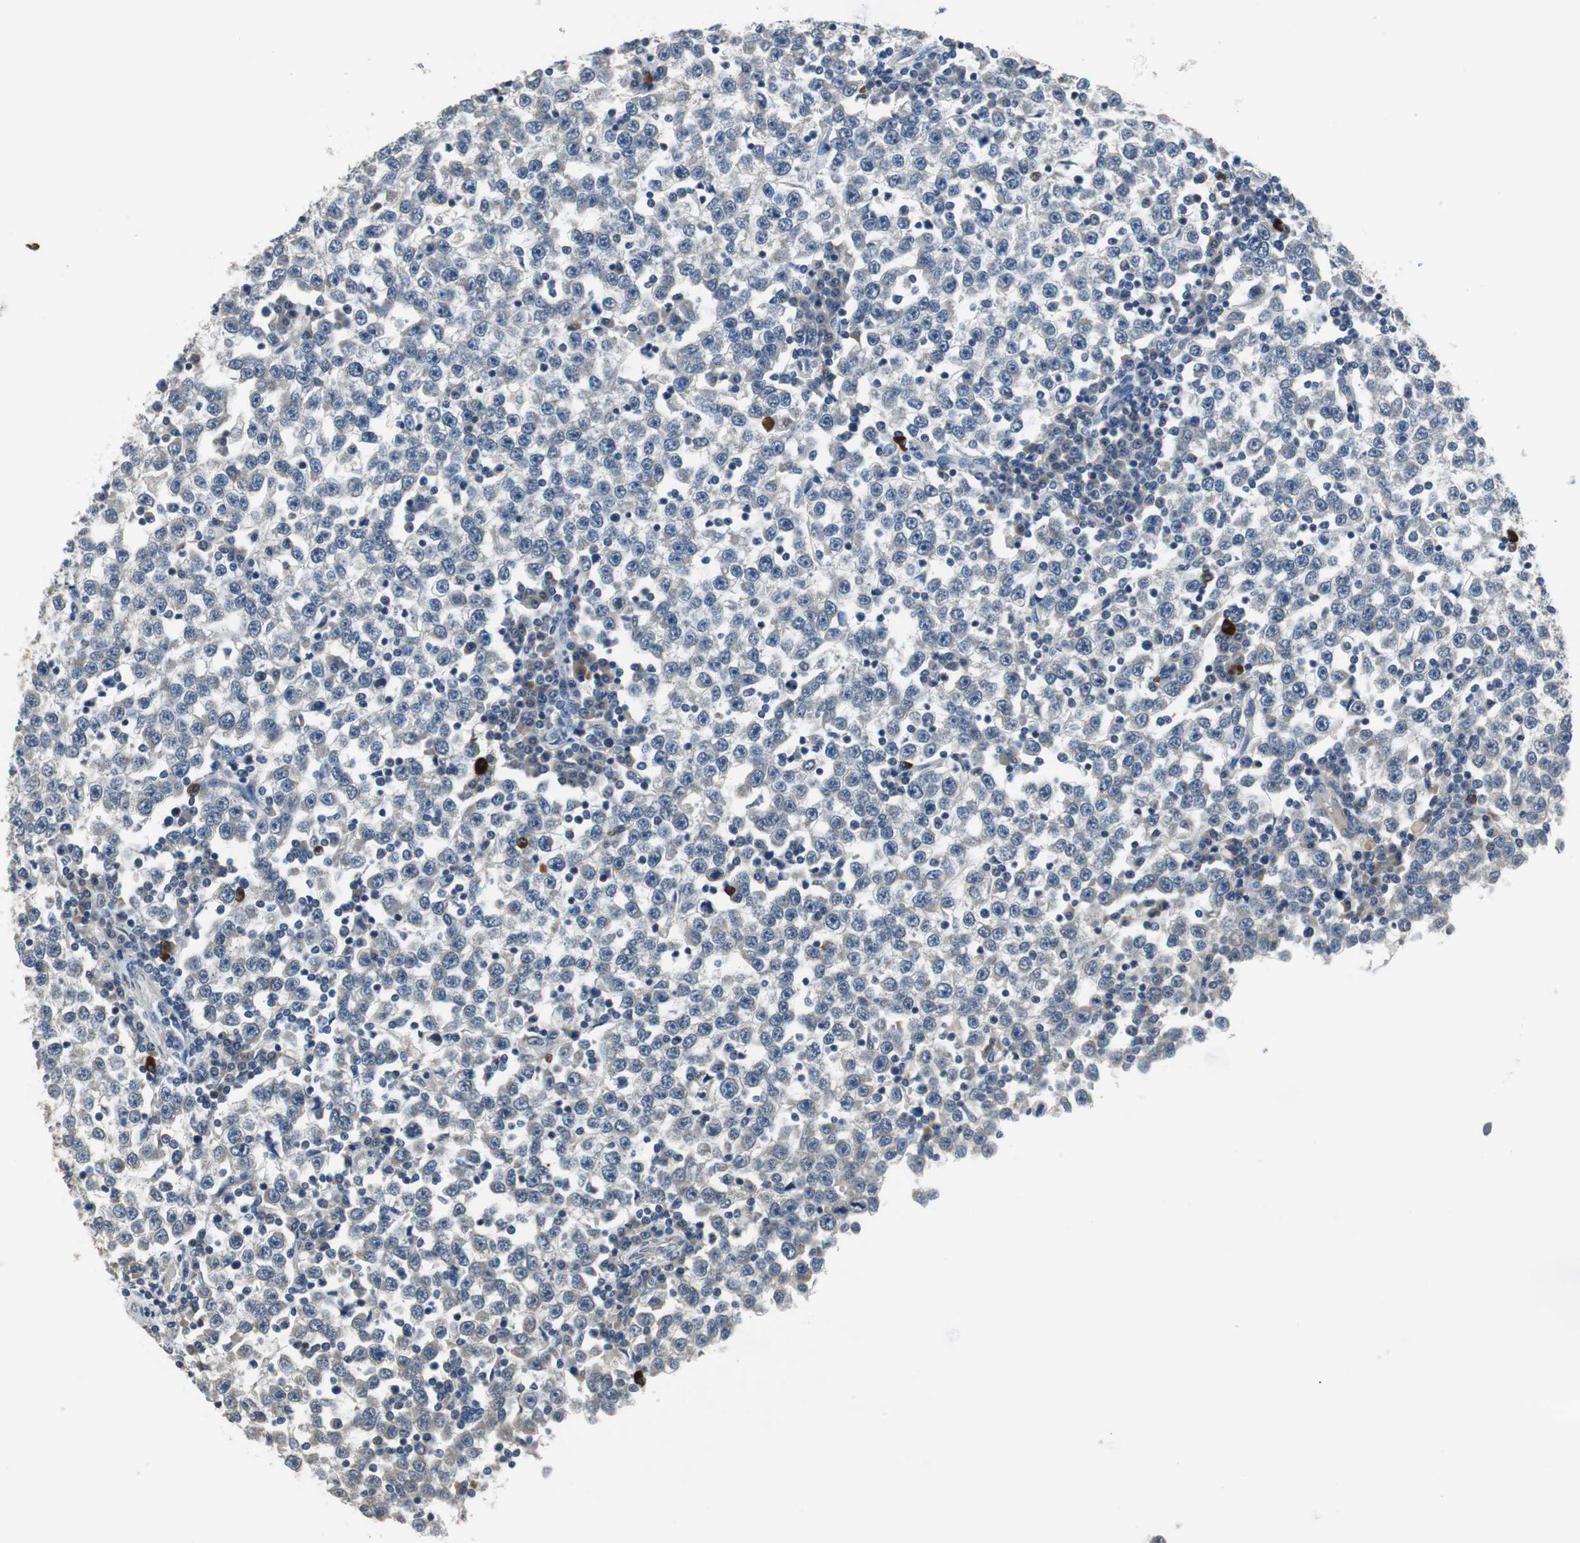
{"staining": {"intensity": "negative", "quantity": "none", "location": "none"}, "tissue": "testis cancer", "cell_type": "Tumor cells", "image_type": "cancer", "snomed": [{"axis": "morphology", "description": "Seminoma, NOS"}, {"axis": "topography", "description": "Testis"}], "caption": "A histopathology image of testis cancer stained for a protein reveals no brown staining in tumor cells.", "gene": "MTIF2", "patient": {"sex": "male", "age": 65}}